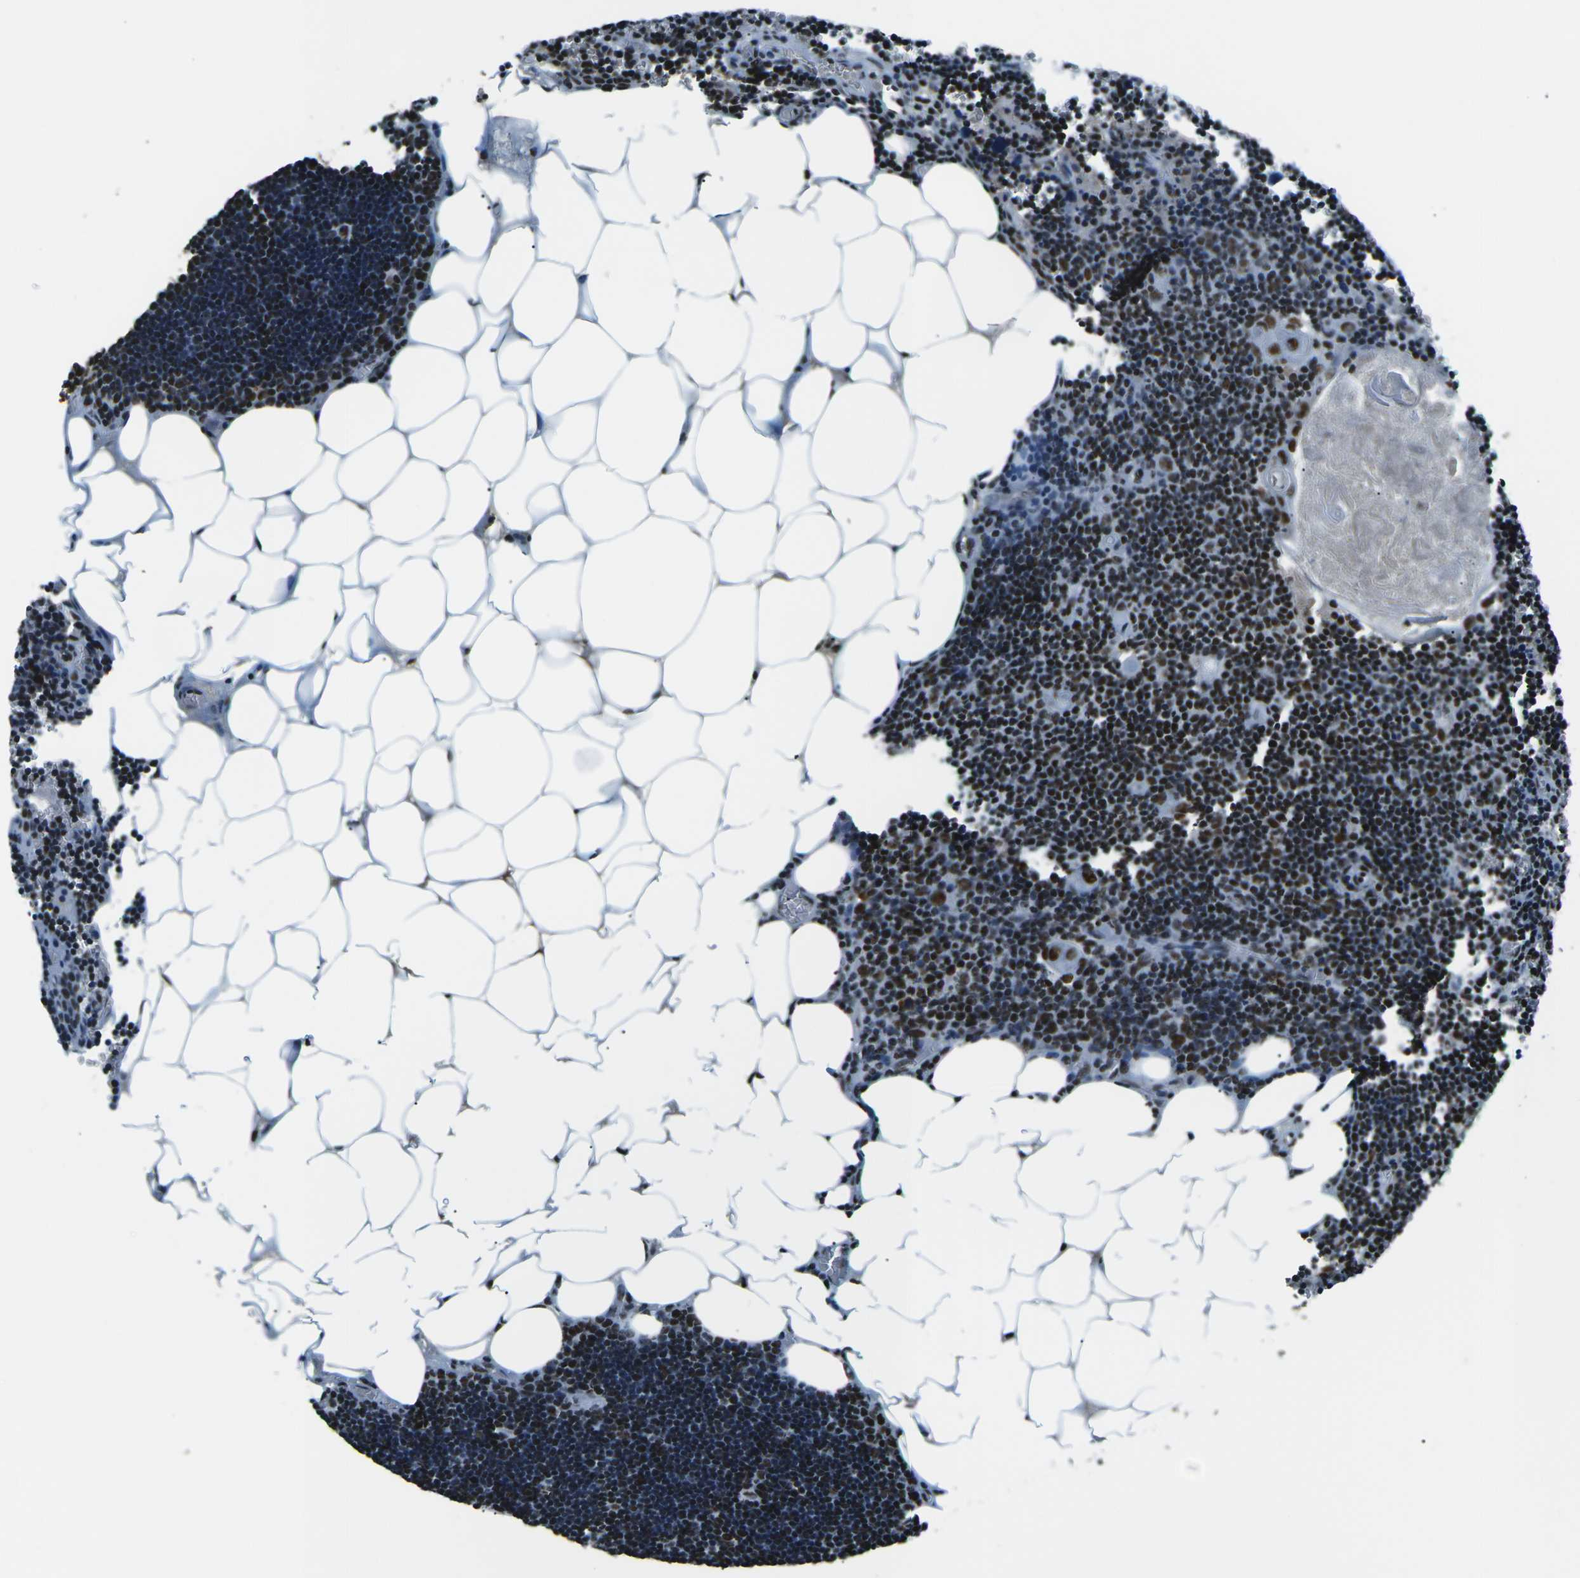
{"staining": {"intensity": "strong", "quantity": ">75%", "location": "nuclear"}, "tissue": "lymph node", "cell_type": "Germinal center cells", "image_type": "normal", "snomed": [{"axis": "morphology", "description": "Normal tissue, NOS"}, {"axis": "topography", "description": "Lymph node"}], "caption": "Lymph node was stained to show a protein in brown. There is high levels of strong nuclear positivity in approximately >75% of germinal center cells. (Brightfield microscopy of DAB IHC at high magnification).", "gene": "HNRNPL", "patient": {"sex": "male", "age": 33}}